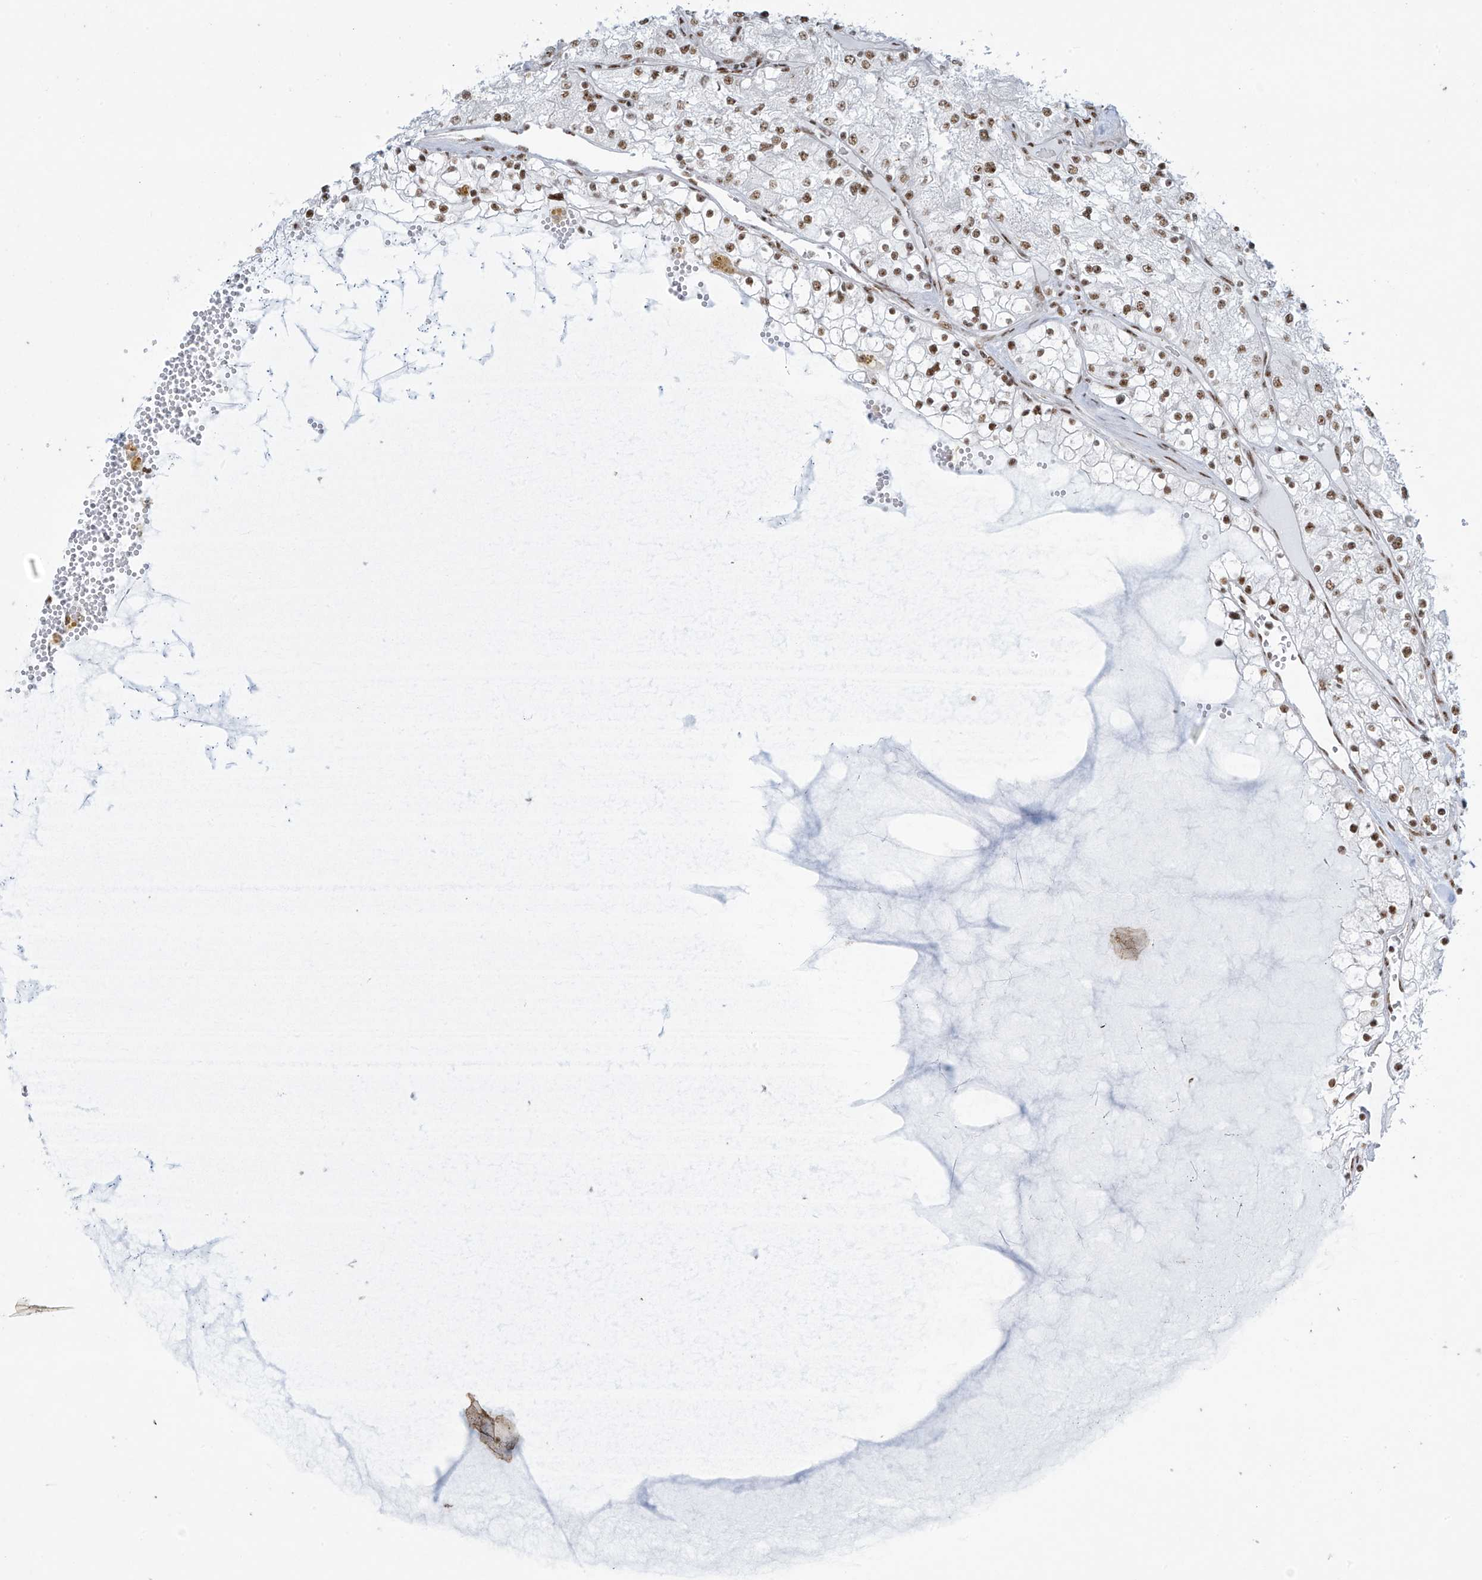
{"staining": {"intensity": "moderate", "quantity": ">75%", "location": "nuclear"}, "tissue": "renal cancer", "cell_type": "Tumor cells", "image_type": "cancer", "snomed": [{"axis": "morphology", "description": "Normal tissue, NOS"}, {"axis": "morphology", "description": "Adenocarcinoma, NOS"}, {"axis": "topography", "description": "Kidney"}], "caption": "The image shows staining of renal cancer (adenocarcinoma), revealing moderate nuclear protein expression (brown color) within tumor cells.", "gene": "MS4A6A", "patient": {"sex": "male", "age": 68}}